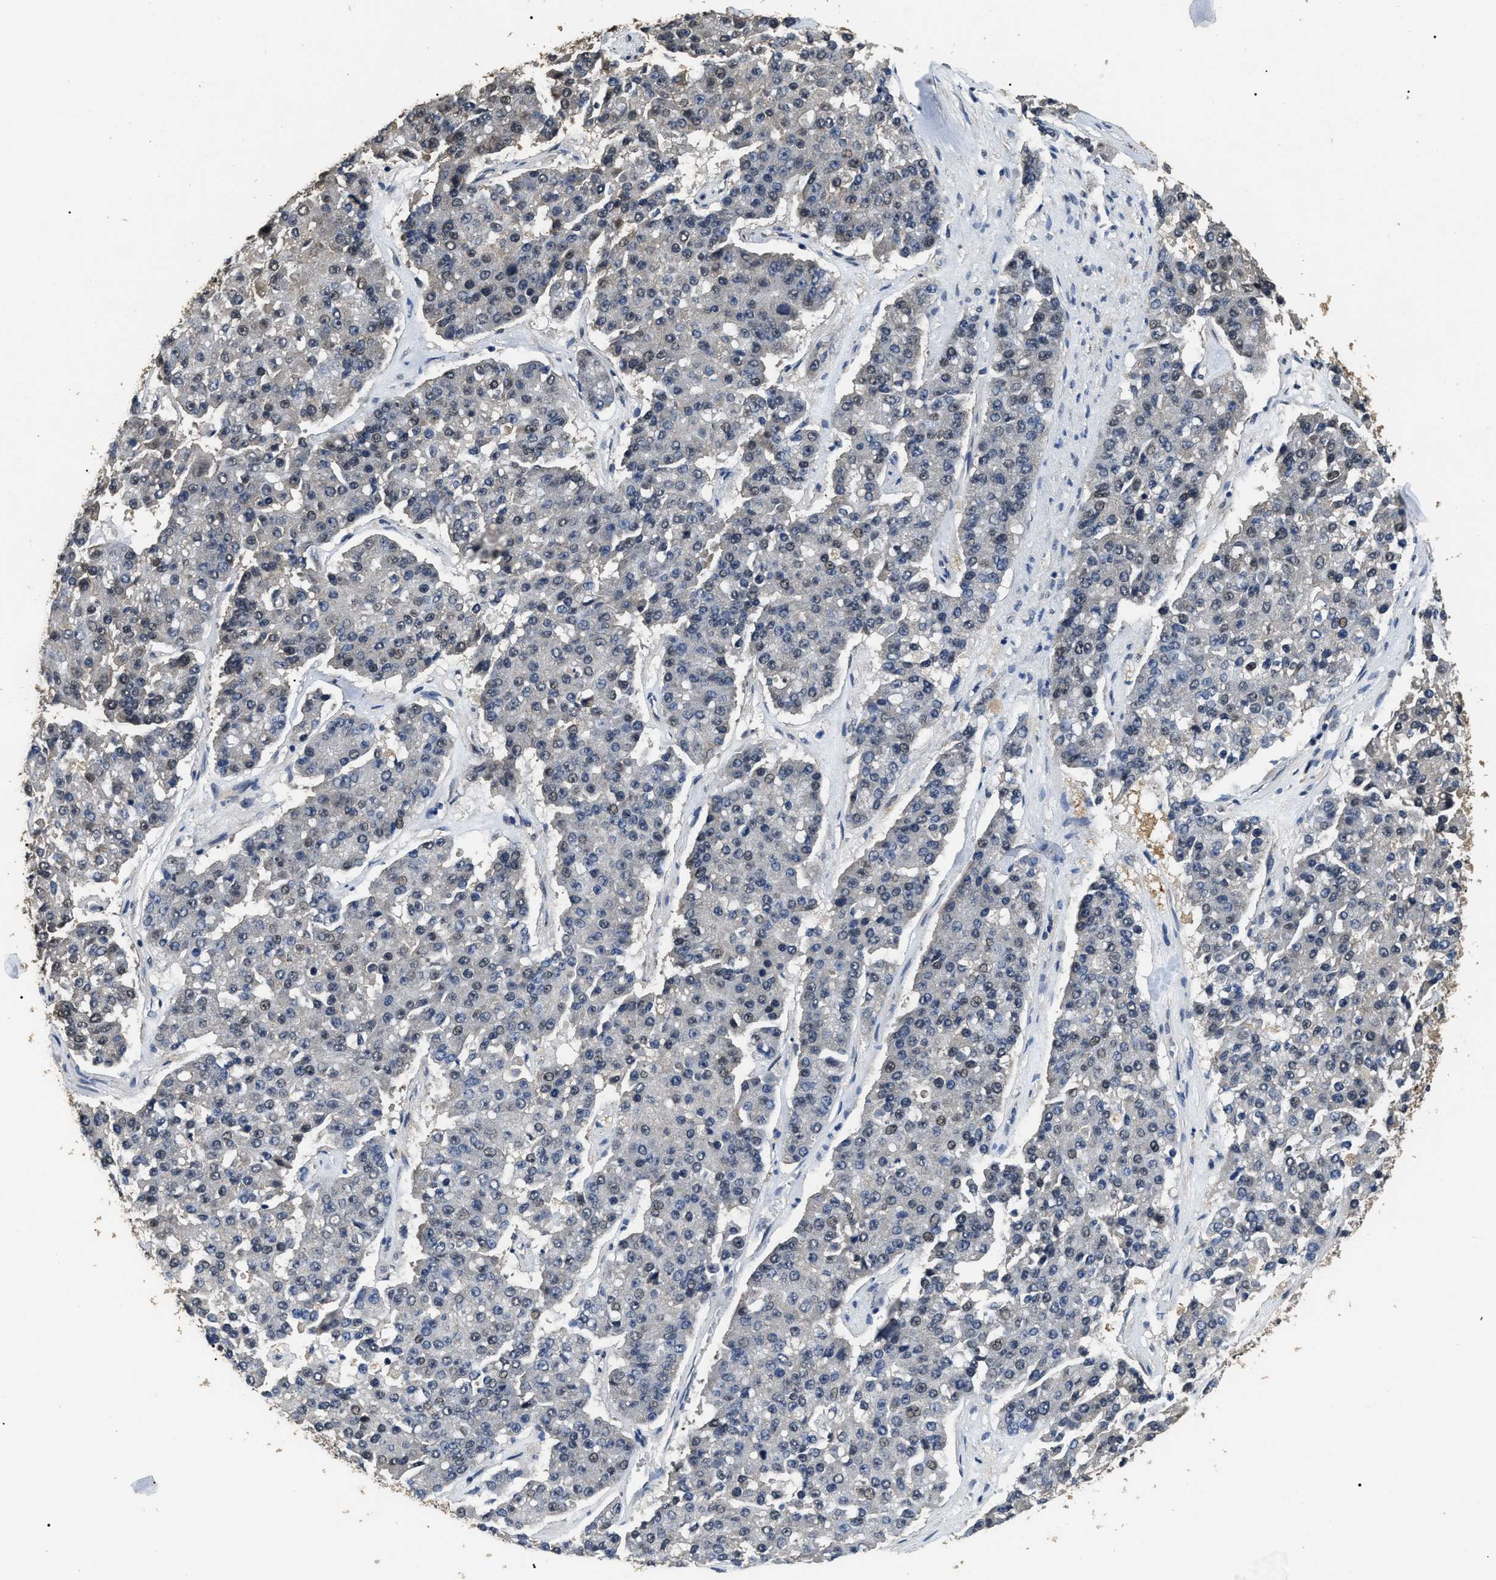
{"staining": {"intensity": "weak", "quantity": "<25%", "location": "nuclear"}, "tissue": "pancreatic cancer", "cell_type": "Tumor cells", "image_type": "cancer", "snomed": [{"axis": "morphology", "description": "Adenocarcinoma, NOS"}, {"axis": "topography", "description": "Pancreas"}], "caption": "Immunohistochemical staining of pancreatic cancer reveals no significant expression in tumor cells. (Stains: DAB immunohistochemistry with hematoxylin counter stain, Microscopy: brightfield microscopy at high magnification).", "gene": "PSMD8", "patient": {"sex": "male", "age": 50}}